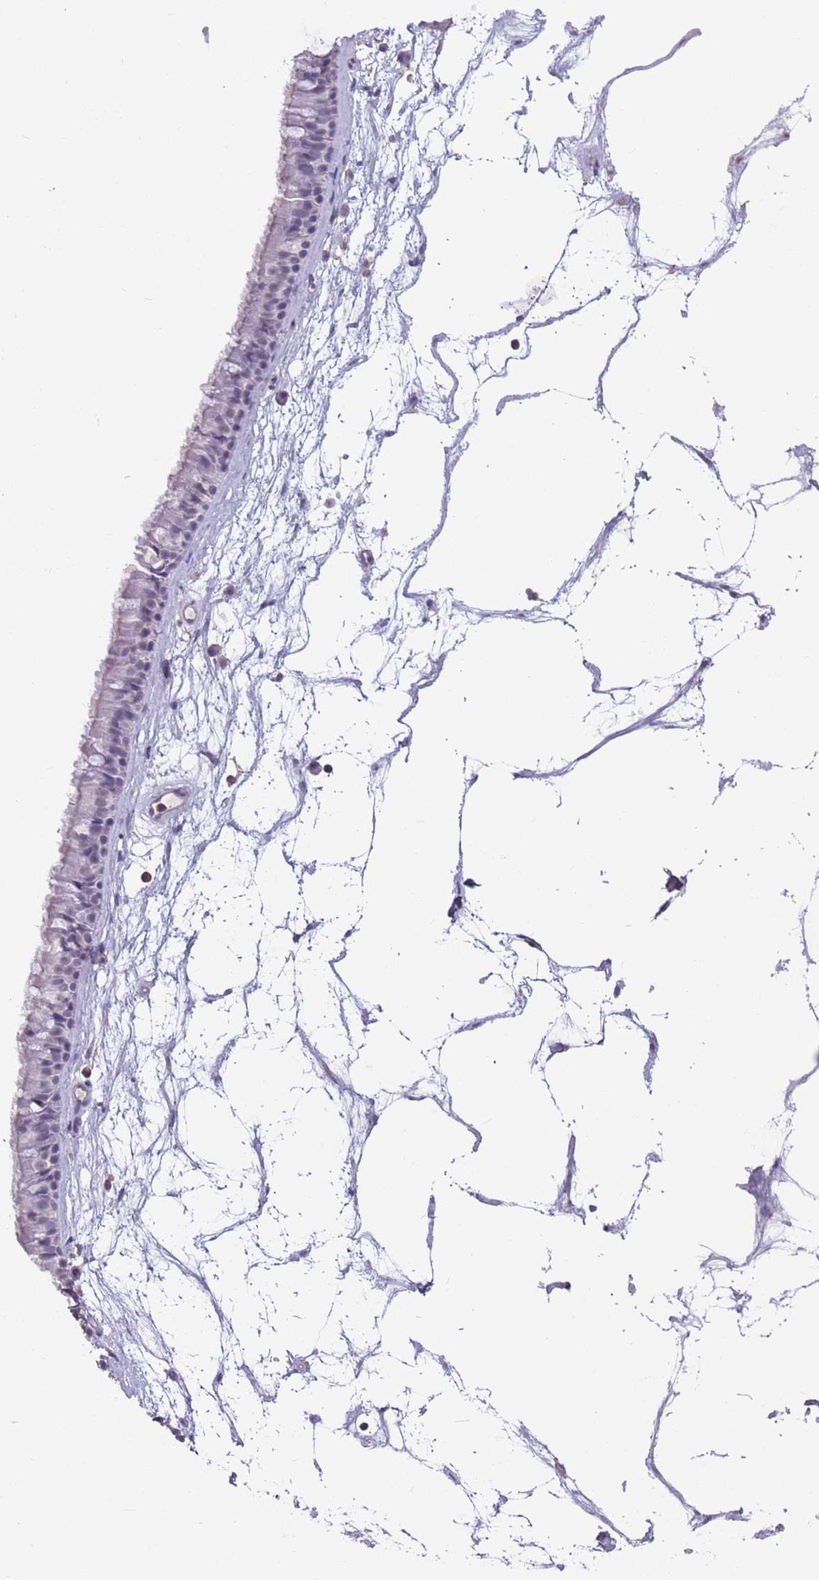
{"staining": {"intensity": "negative", "quantity": "none", "location": "none"}, "tissue": "nasopharynx", "cell_type": "Respiratory epithelial cells", "image_type": "normal", "snomed": [{"axis": "morphology", "description": "Normal tissue, NOS"}, {"axis": "topography", "description": "Nasopharynx"}], "caption": "This is an IHC photomicrograph of benign nasopharynx. There is no expression in respiratory epithelial cells.", "gene": "SUN5", "patient": {"sex": "male", "age": 64}}